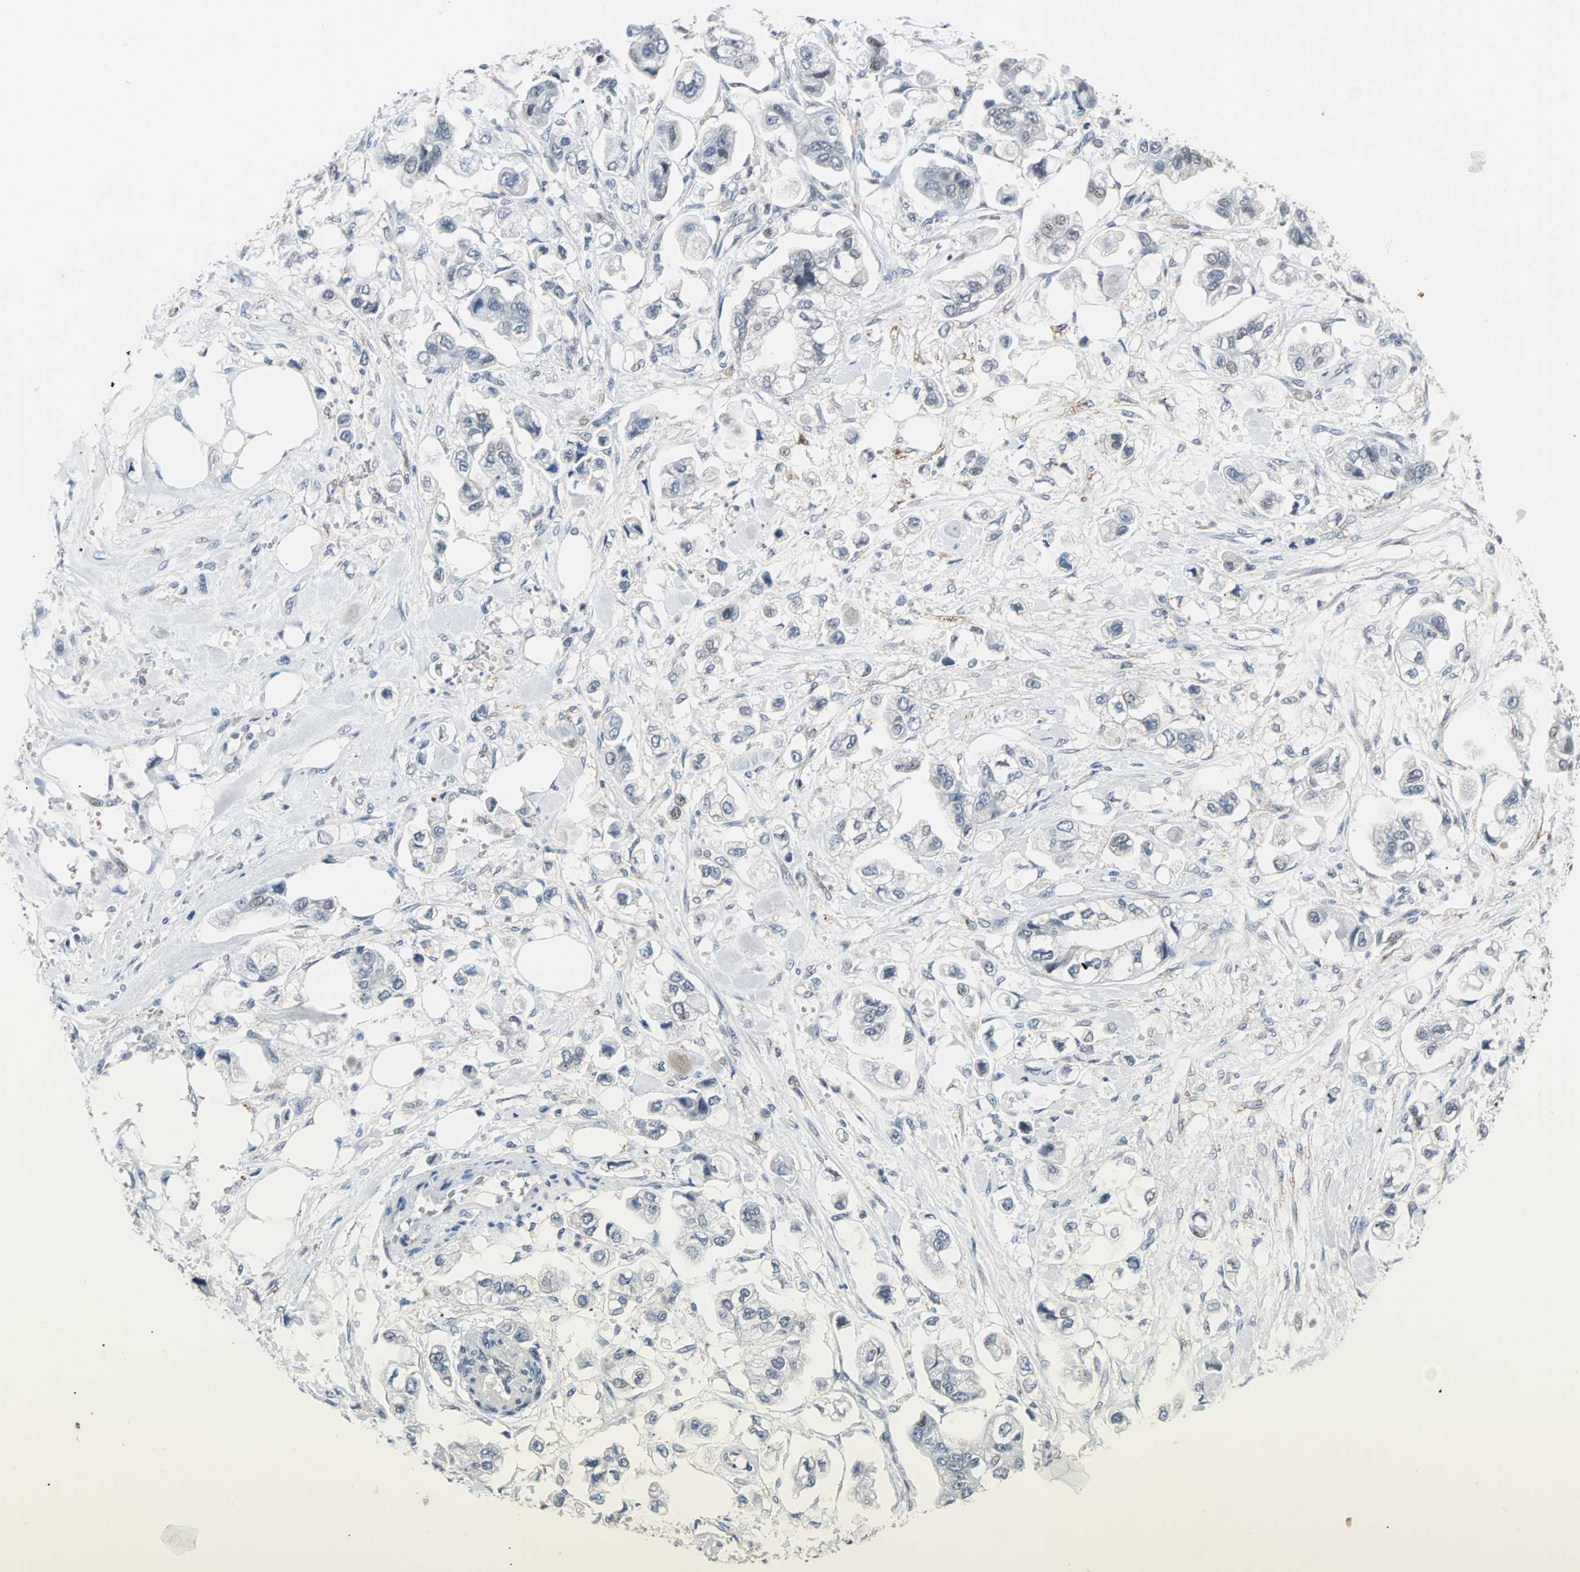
{"staining": {"intensity": "negative", "quantity": "none", "location": "none"}, "tissue": "stomach cancer", "cell_type": "Tumor cells", "image_type": "cancer", "snomed": [{"axis": "morphology", "description": "Adenocarcinoma, NOS"}, {"axis": "topography", "description": "Stomach"}], "caption": "This is an immunohistochemistry image of human stomach cancer (adenocarcinoma). There is no positivity in tumor cells.", "gene": "HLX", "patient": {"sex": "male", "age": 62}}